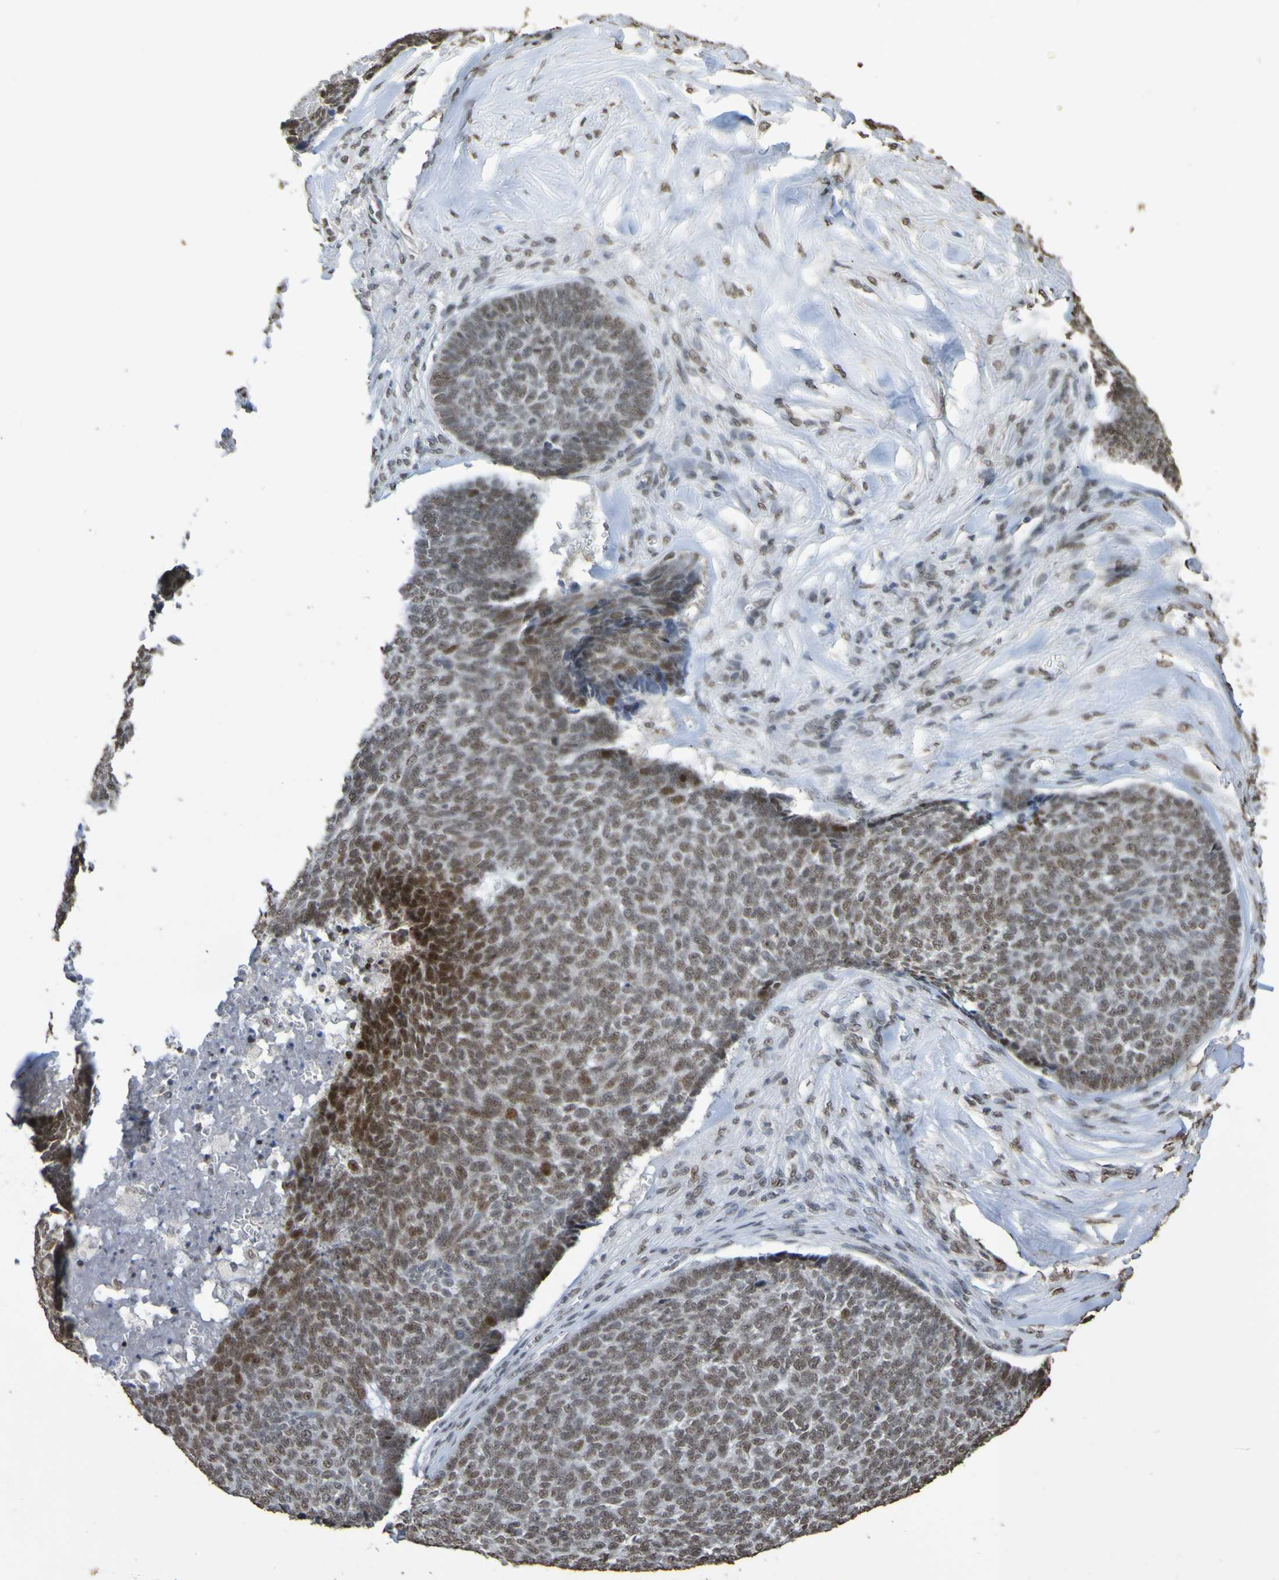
{"staining": {"intensity": "weak", "quantity": ">75%", "location": "nuclear"}, "tissue": "skin cancer", "cell_type": "Tumor cells", "image_type": "cancer", "snomed": [{"axis": "morphology", "description": "Basal cell carcinoma"}, {"axis": "topography", "description": "Skin"}], "caption": "Immunohistochemical staining of skin basal cell carcinoma demonstrates weak nuclear protein positivity in about >75% of tumor cells.", "gene": "ALKBH2", "patient": {"sex": "male", "age": 84}}